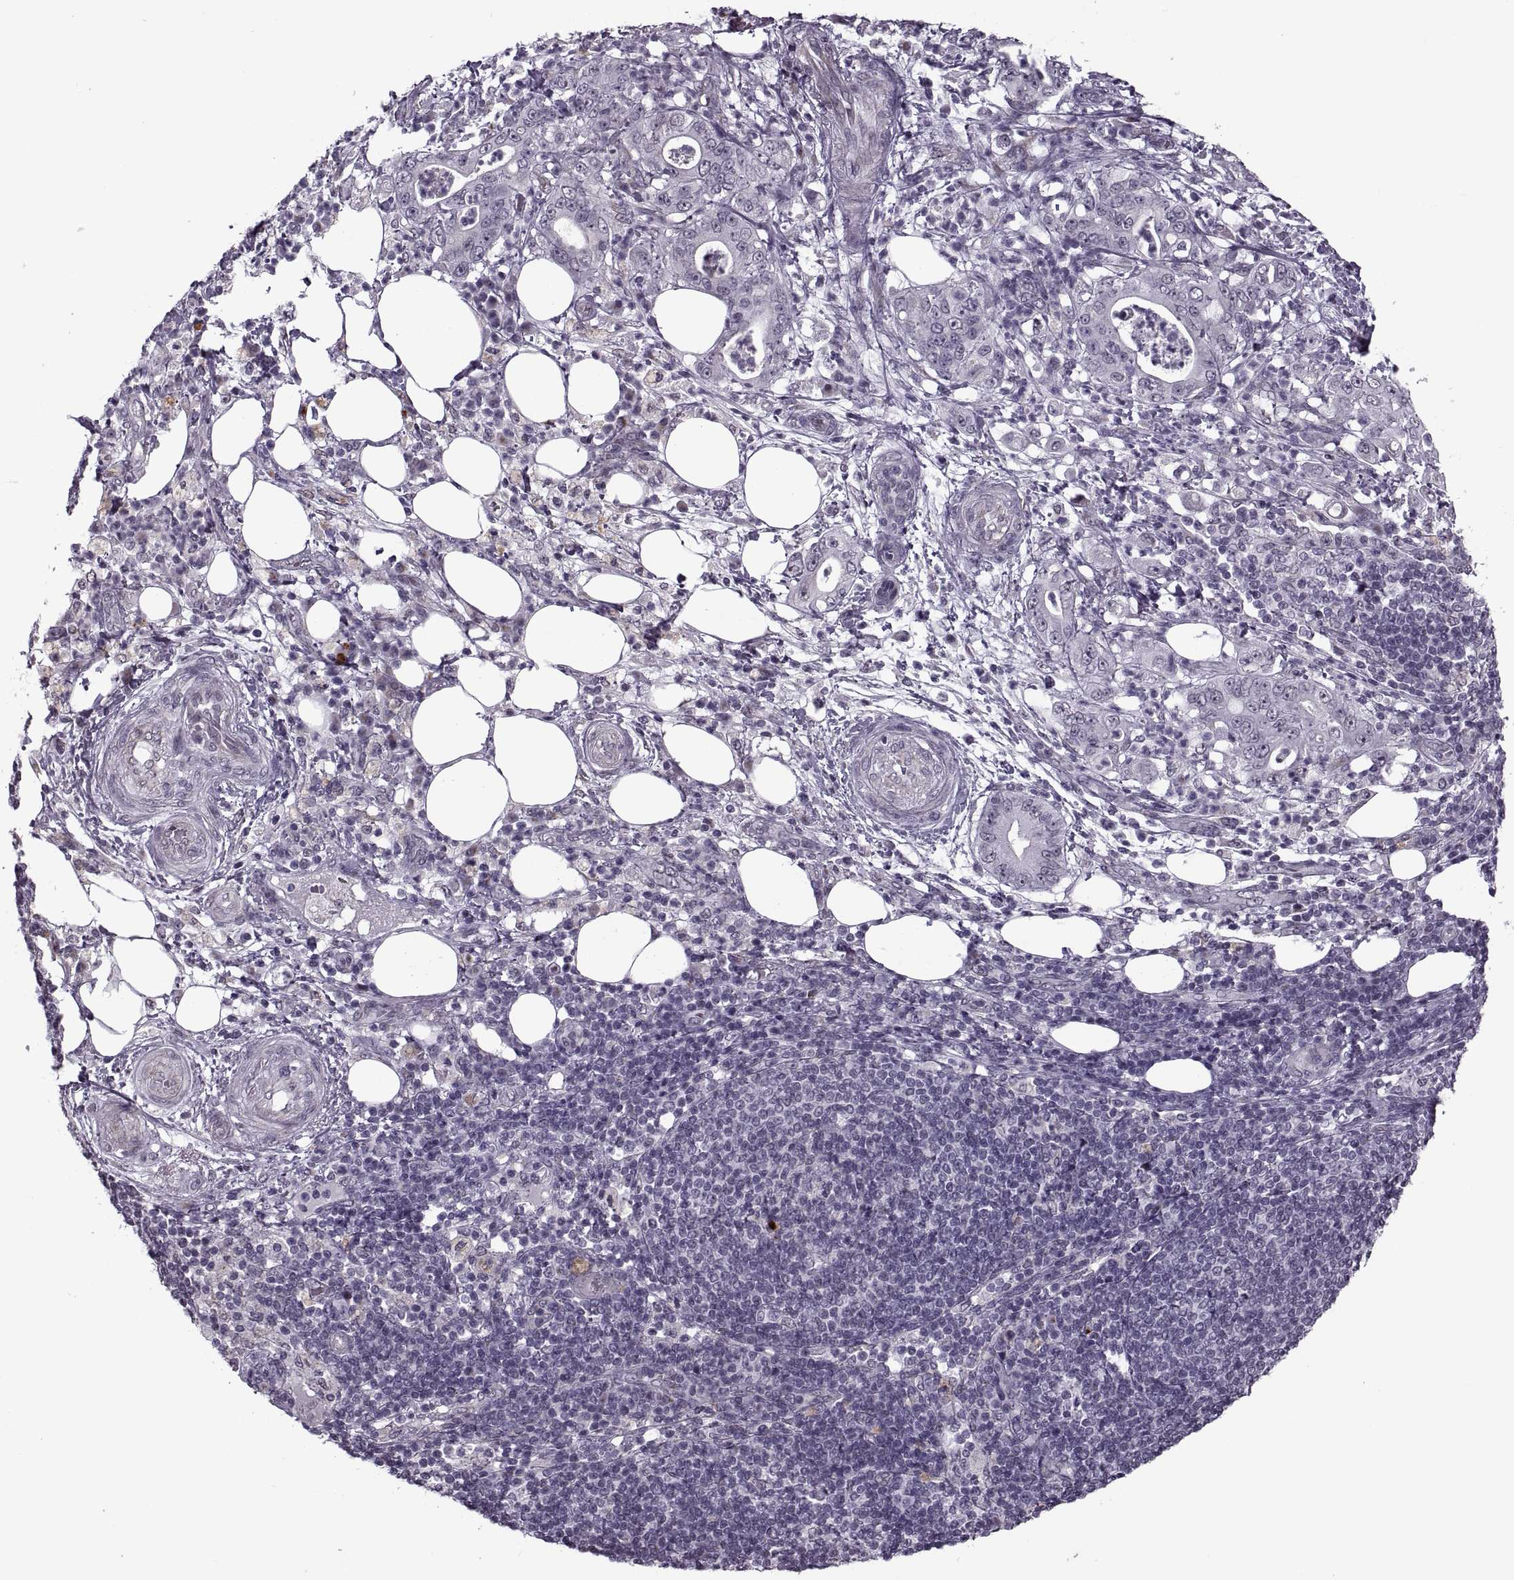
{"staining": {"intensity": "negative", "quantity": "none", "location": "none"}, "tissue": "pancreatic cancer", "cell_type": "Tumor cells", "image_type": "cancer", "snomed": [{"axis": "morphology", "description": "Adenocarcinoma, NOS"}, {"axis": "topography", "description": "Pancreas"}], "caption": "IHC micrograph of adenocarcinoma (pancreatic) stained for a protein (brown), which reveals no expression in tumor cells.", "gene": "PRSS37", "patient": {"sex": "male", "age": 71}}